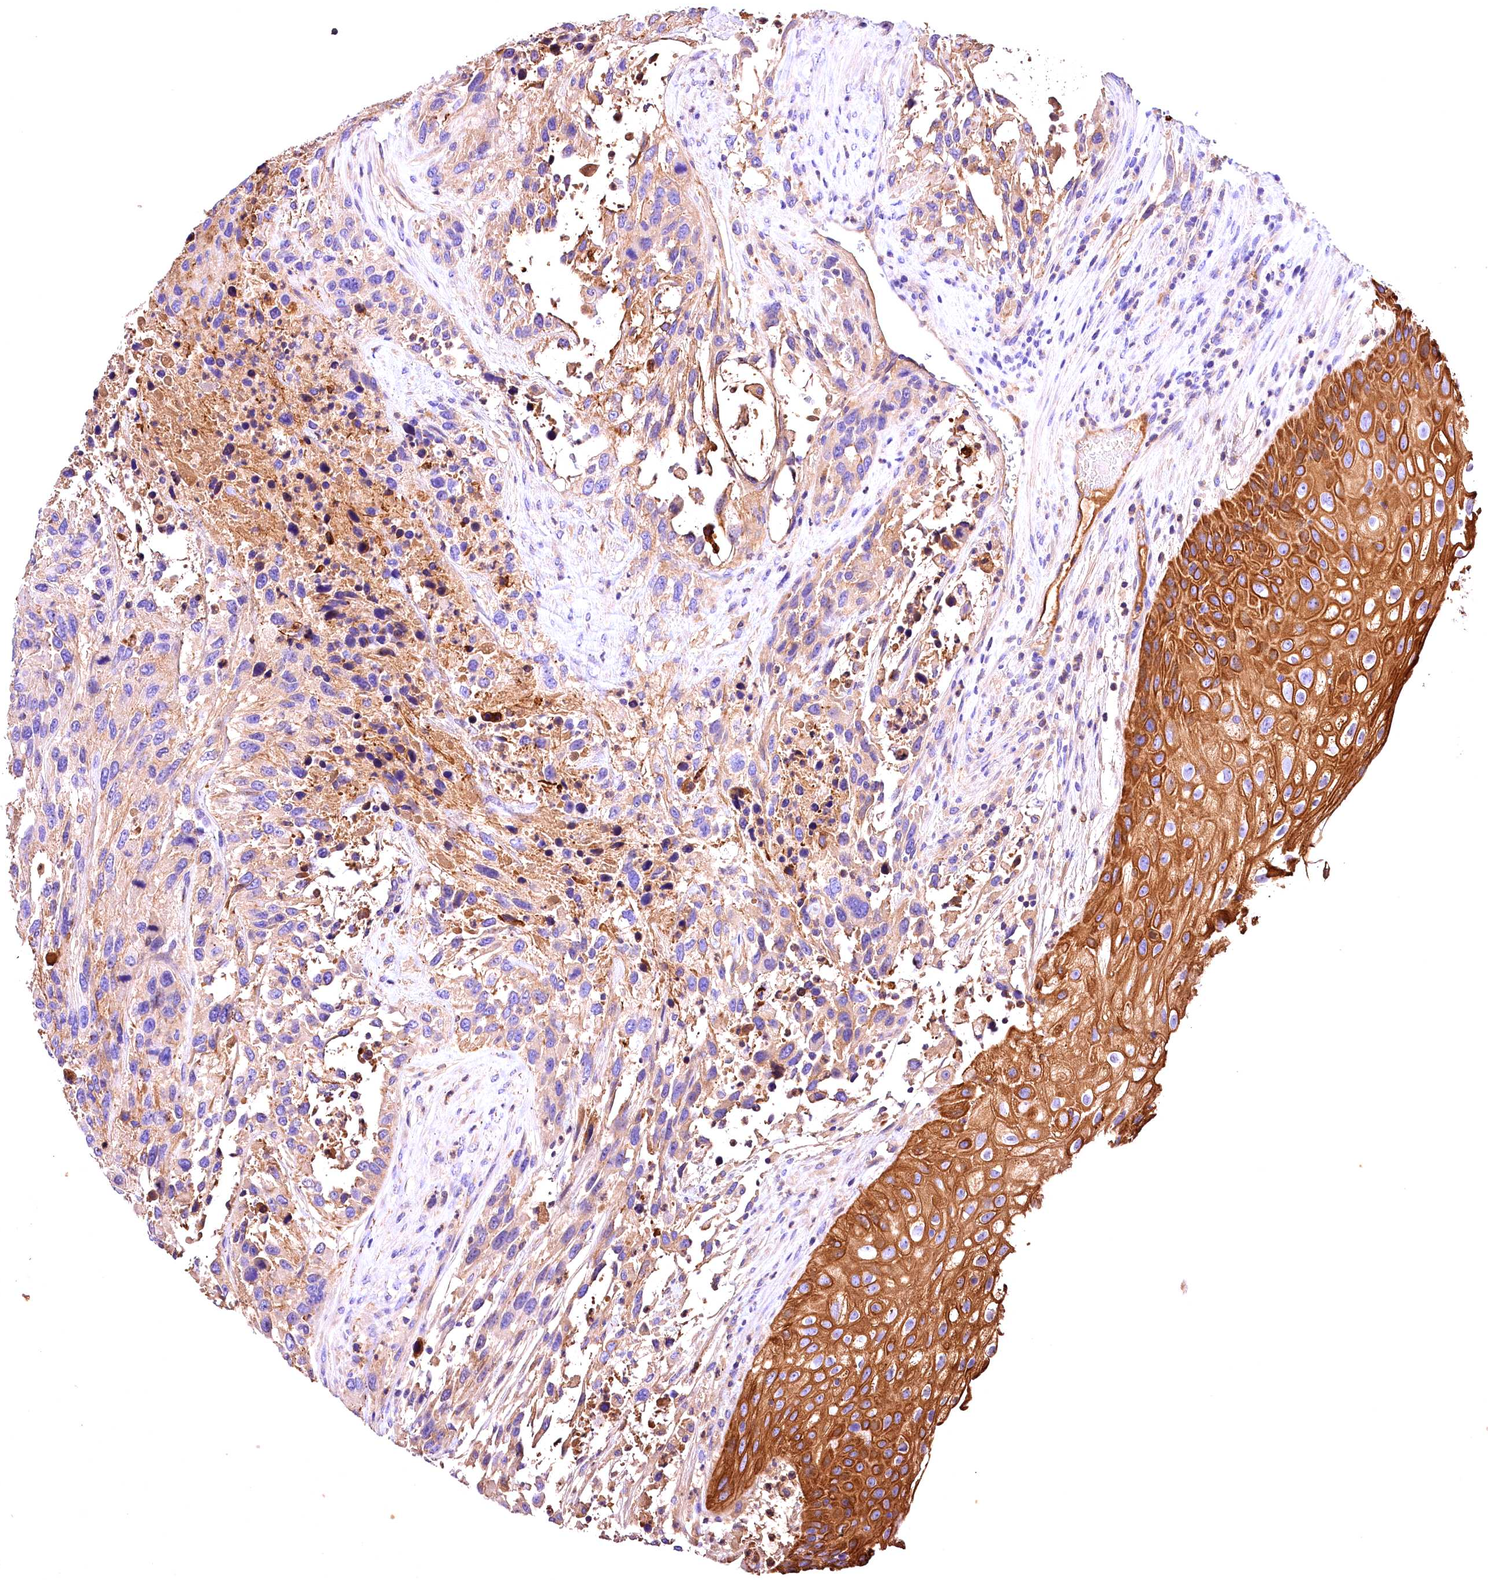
{"staining": {"intensity": "weak", "quantity": ">75%", "location": "cytoplasmic/membranous"}, "tissue": "urothelial cancer", "cell_type": "Tumor cells", "image_type": "cancer", "snomed": [{"axis": "morphology", "description": "Urothelial carcinoma, High grade"}, {"axis": "topography", "description": "Urinary bladder"}], "caption": "Weak cytoplasmic/membranous positivity is seen in about >75% of tumor cells in urothelial cancer.", "gene": "ARMC6", "patient": {"sex": "female", "age": 70}}